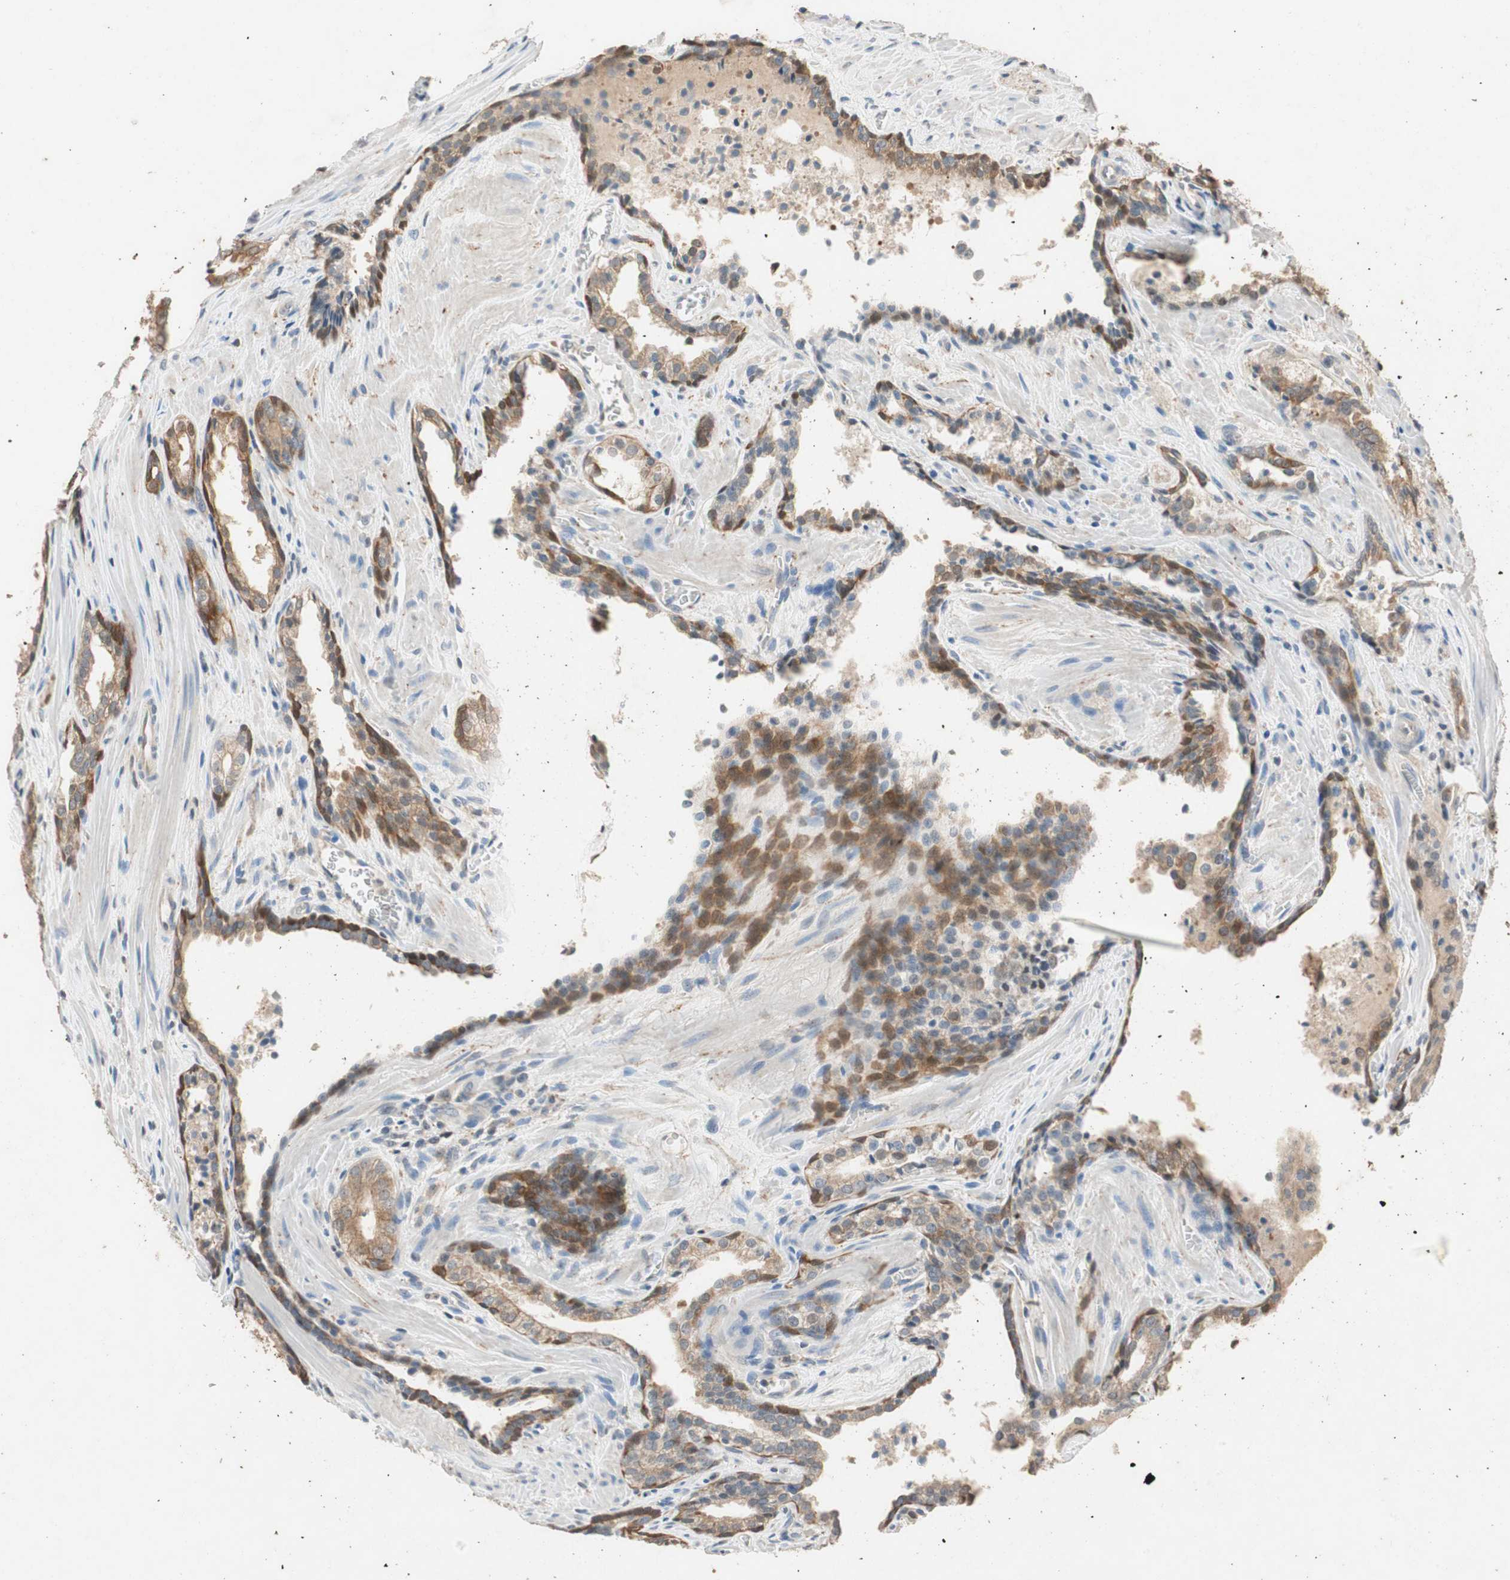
{"staining": {"intensity": "weak", "quantity": ">75%", "location": "cytoplasmic/membranous"}, "tissue": "prostate cancer", "cell_type": "Tumor cells", "image_type": "cancer", "snomed": [{"axis": "morphology", "description": "Adenocarcinoma, Low grade"}, {"axis": "topography", "description": "Prostate"}], "caption": "Prostate low-grade adenocarcinoma tissue displays weak cytoplasmic/membranous expression in about >75% of tumor cells", "gene": "SERPINB5", "patient": {"sex": "male", "age": 60}}